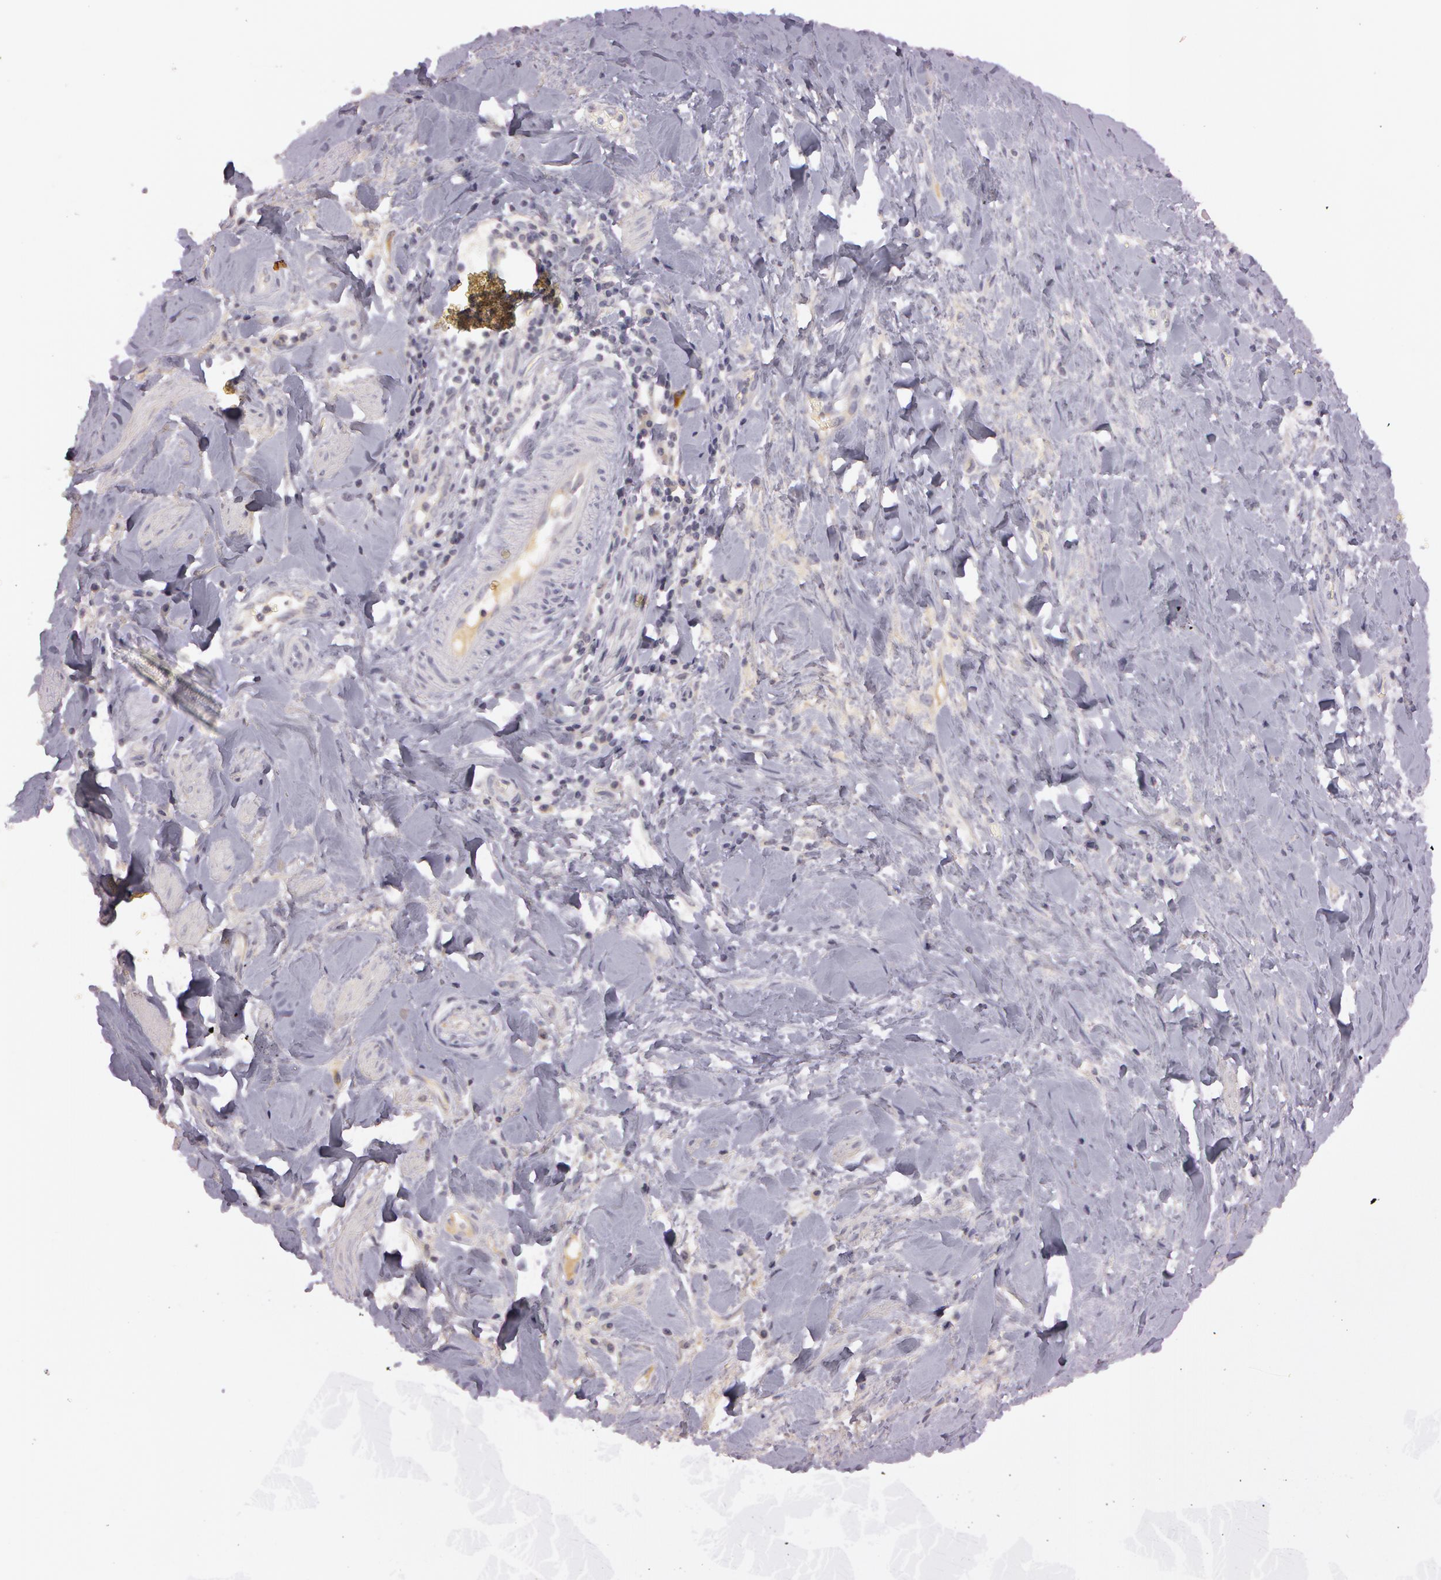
{"staining": {"intensity": "weak", "quantity": "<25%", "location": "cytoplasmic/membranous"}, "tissue": "liver cancer", "cell_type": "Tumor cells", "image_type": "cancer", "snomed": [{"axis": "morphology", "description": "Cholangiocarcinoma"}, {"axis": "topography", "description": "Liver"}], "caption": "The micrograph exhibits no staining of tumor cells in liver cancer.", "gene": "MXRA5", "patient": {"sex": "female", "age": 65}}